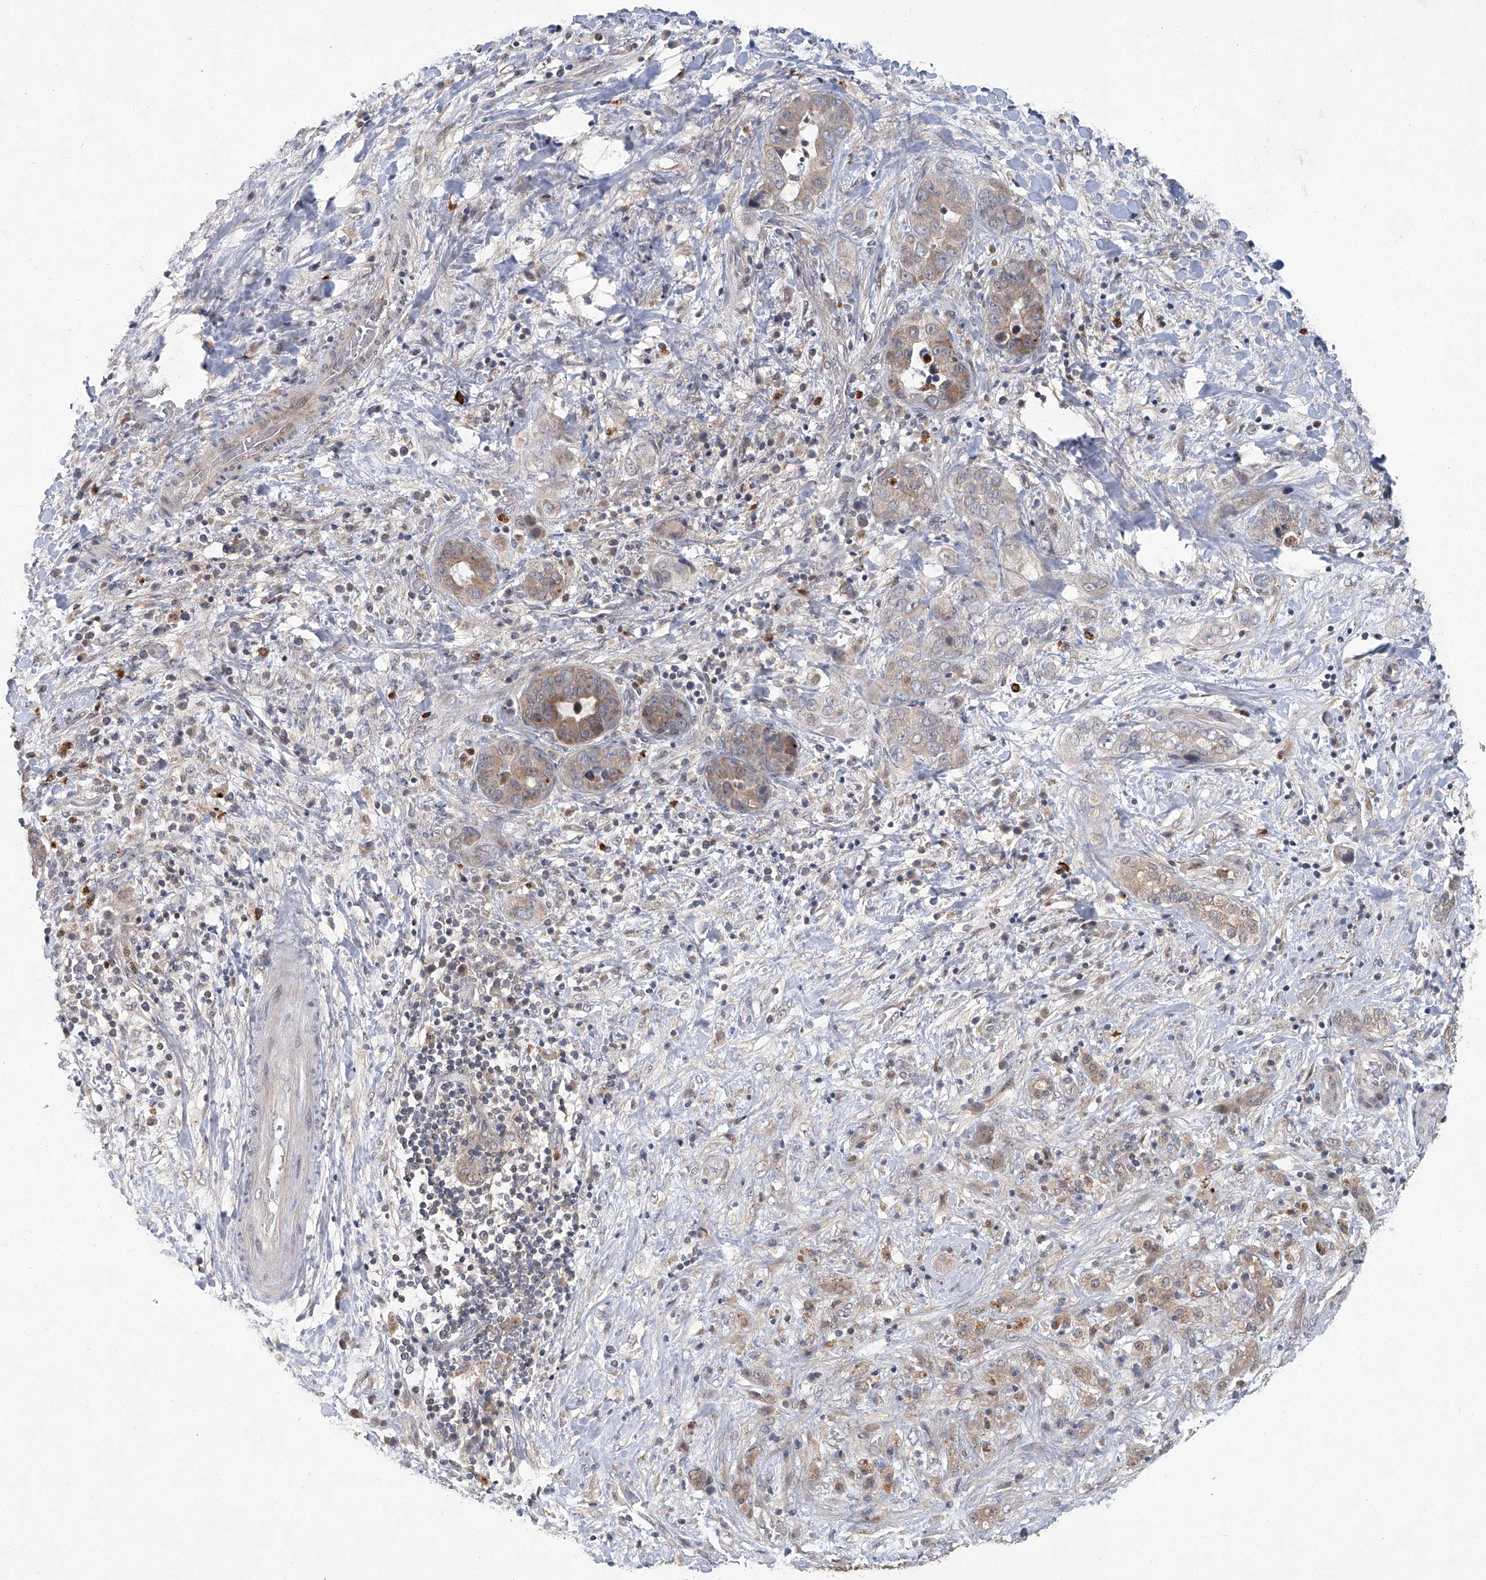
{"staining": {"intensity": "weak", "quantity": "25%-75%", "location": "cytoplasmic/membranous"}, "tissue": "liver cancer", "cell_type": "Tumor cells", "image_type": "cancer", "snomed": [{"axis": "morphology", "description": "Cholangiocarcinoma"}, {"axis": "topography", "description": "Liver"}], "caption": "Brown immunohistochemical staining in liver cholangiocarcinoma reveals weak cytoplasmic/membranous positivity in approximately 25%-75% of tumor cells.", "gene": "AKNAD1", "patient": {"sex": "female", "age": 52}}